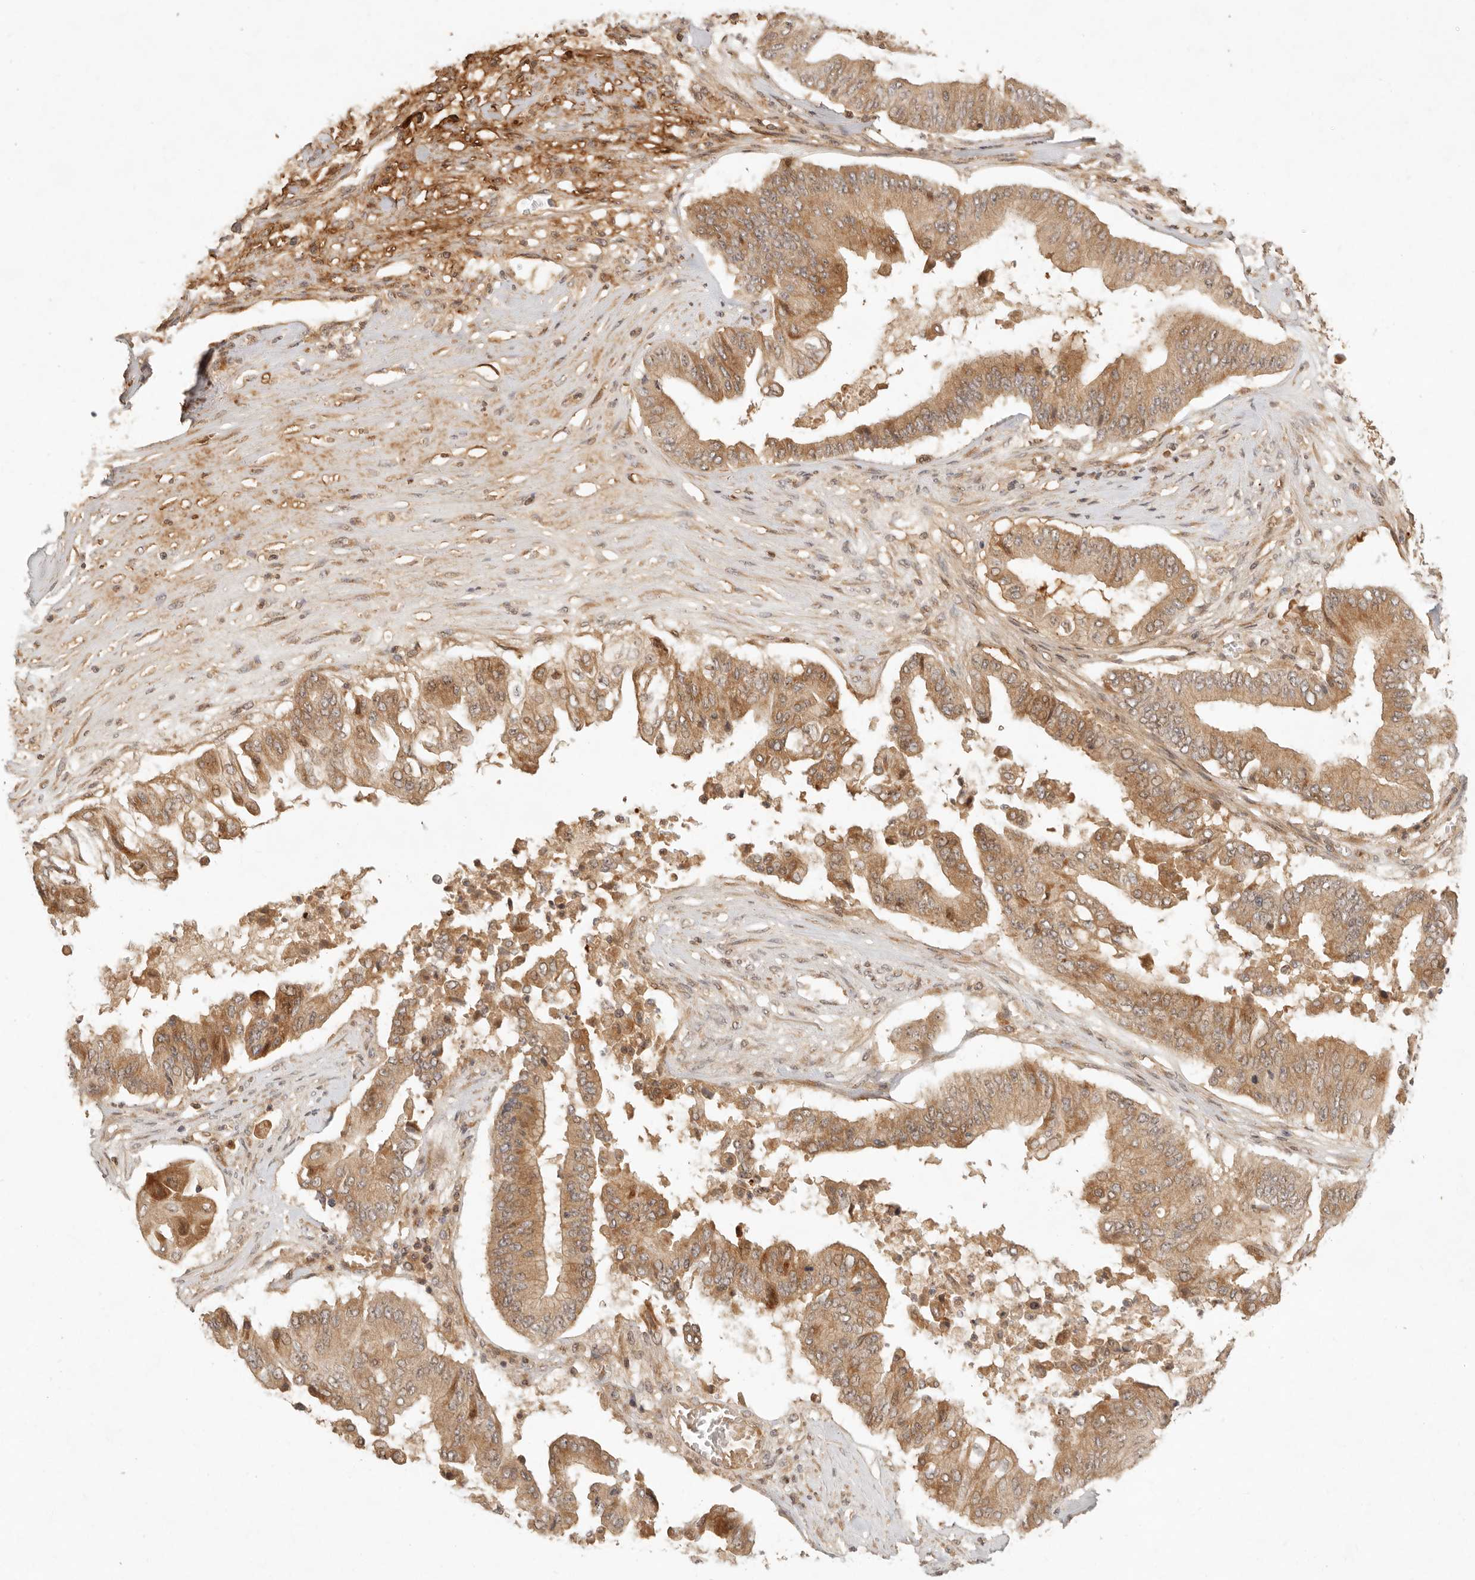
{"staining": {"intensity": "moderate", "quantity": ">75%", "location": "cytoplasmic/membranous"}, "tissue": "pancreatic cancer", "cell_type": "Tumor cells", "image_type": "cancer", "snomed": [{"axis": "morphology", "description": "Adenocarcinoma, NOS"}, {"axis": "topography", "description": "Pancreas"}], "caption": "A brown stain highlights moderate cytoplasmic/membranous expression of a protein in human pancreatic cancer tumor cells.", "gene": "ANKRD61", "patient": {"sex": "female", "age": 77}}